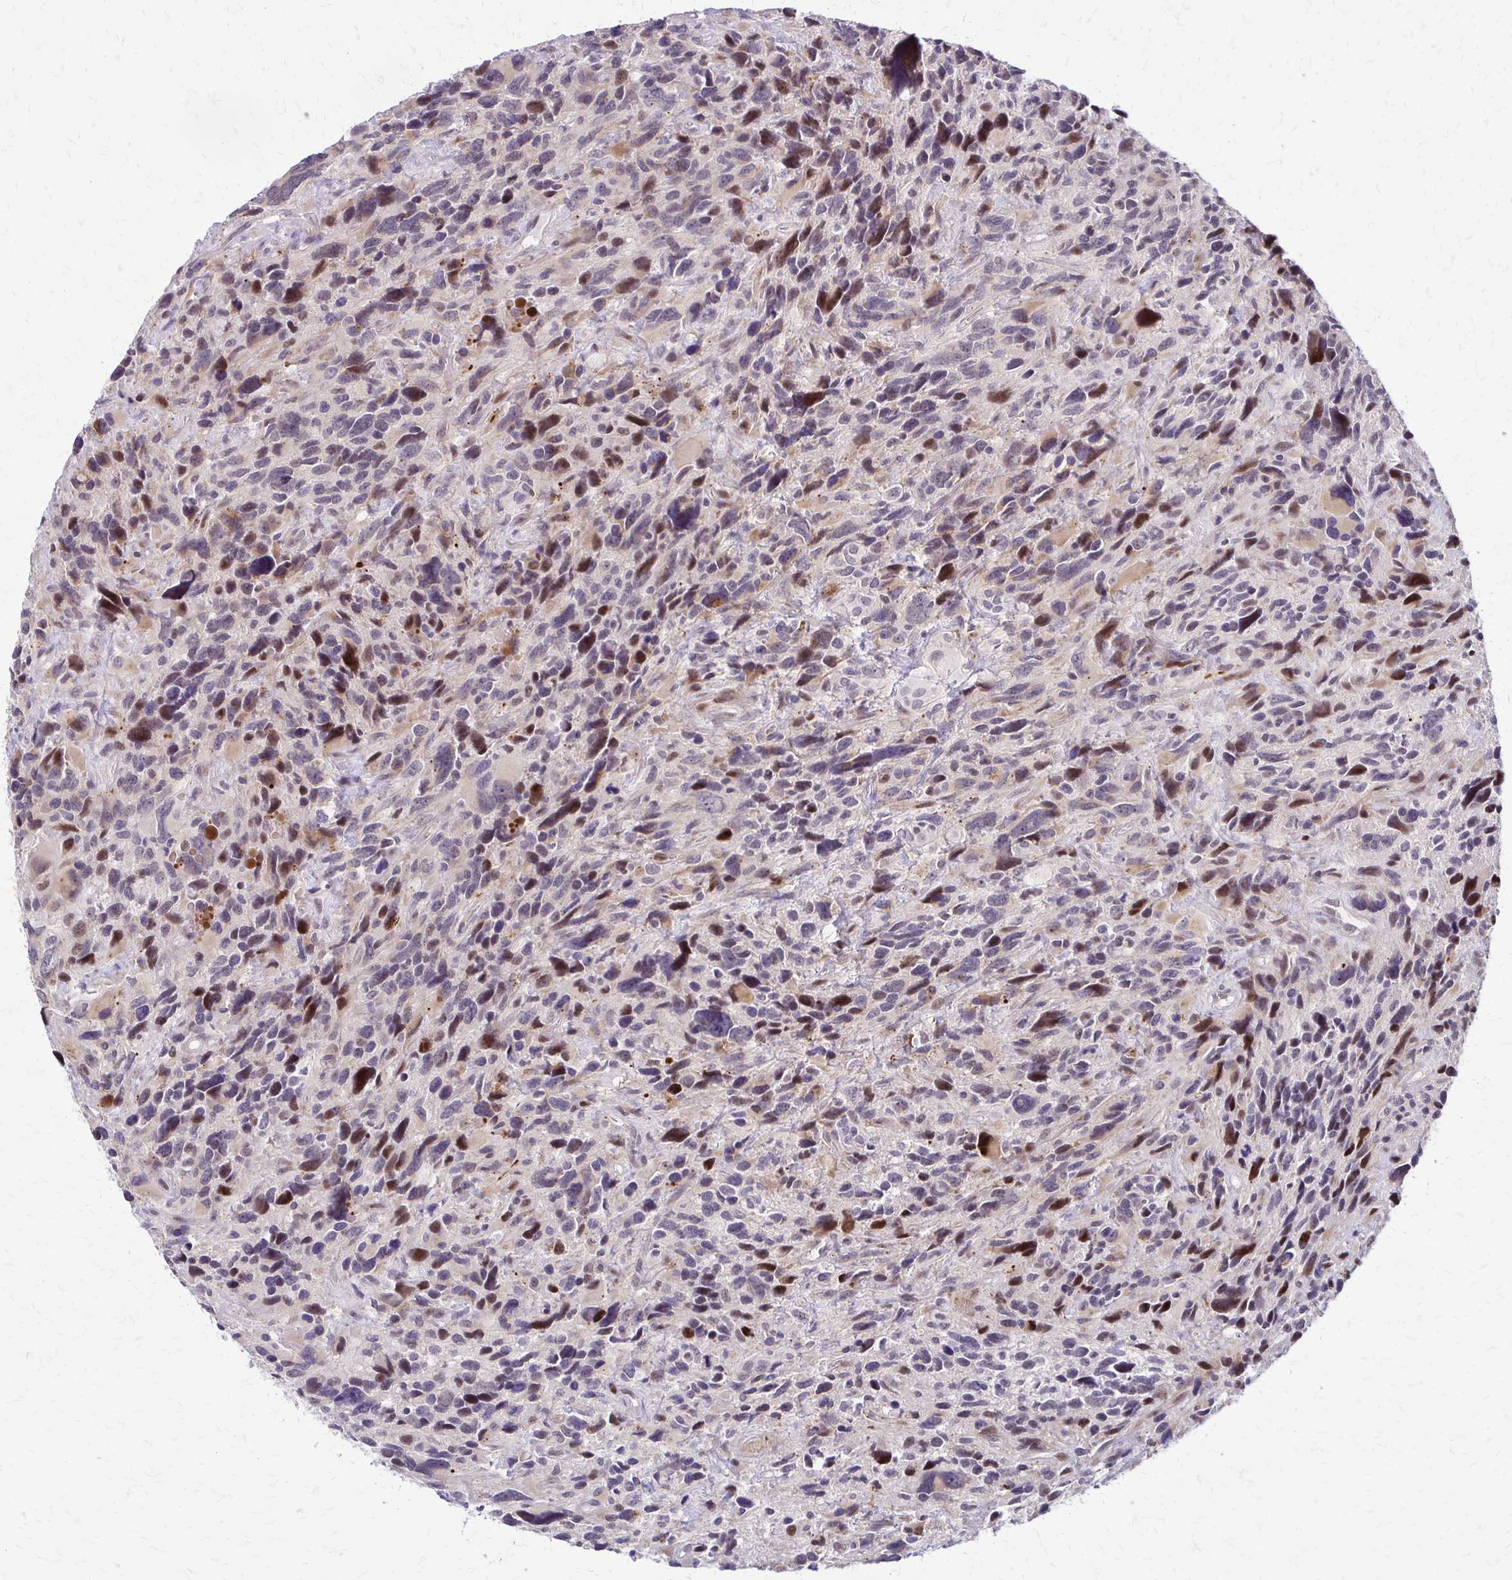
{"staining": {"intensity": "moderate", "quantity": "25%-75%", "location": "nuclear"}, "tissue": "glioma", "cell_type": "Tumor cells", "image_type": "cancer", "snomed": [{"axis": "morphology", "description": "Glioma, malignant, High grade"}, {"axis": "topography", "description": "Brain"}], "caption": "Glioma stained with immunohistochemistry demonstrates moderate nuclear positivity in about 25%-75% of tumor cells.", "gene": "TRIR", "patient": {"sex": "male", "age": 46}}